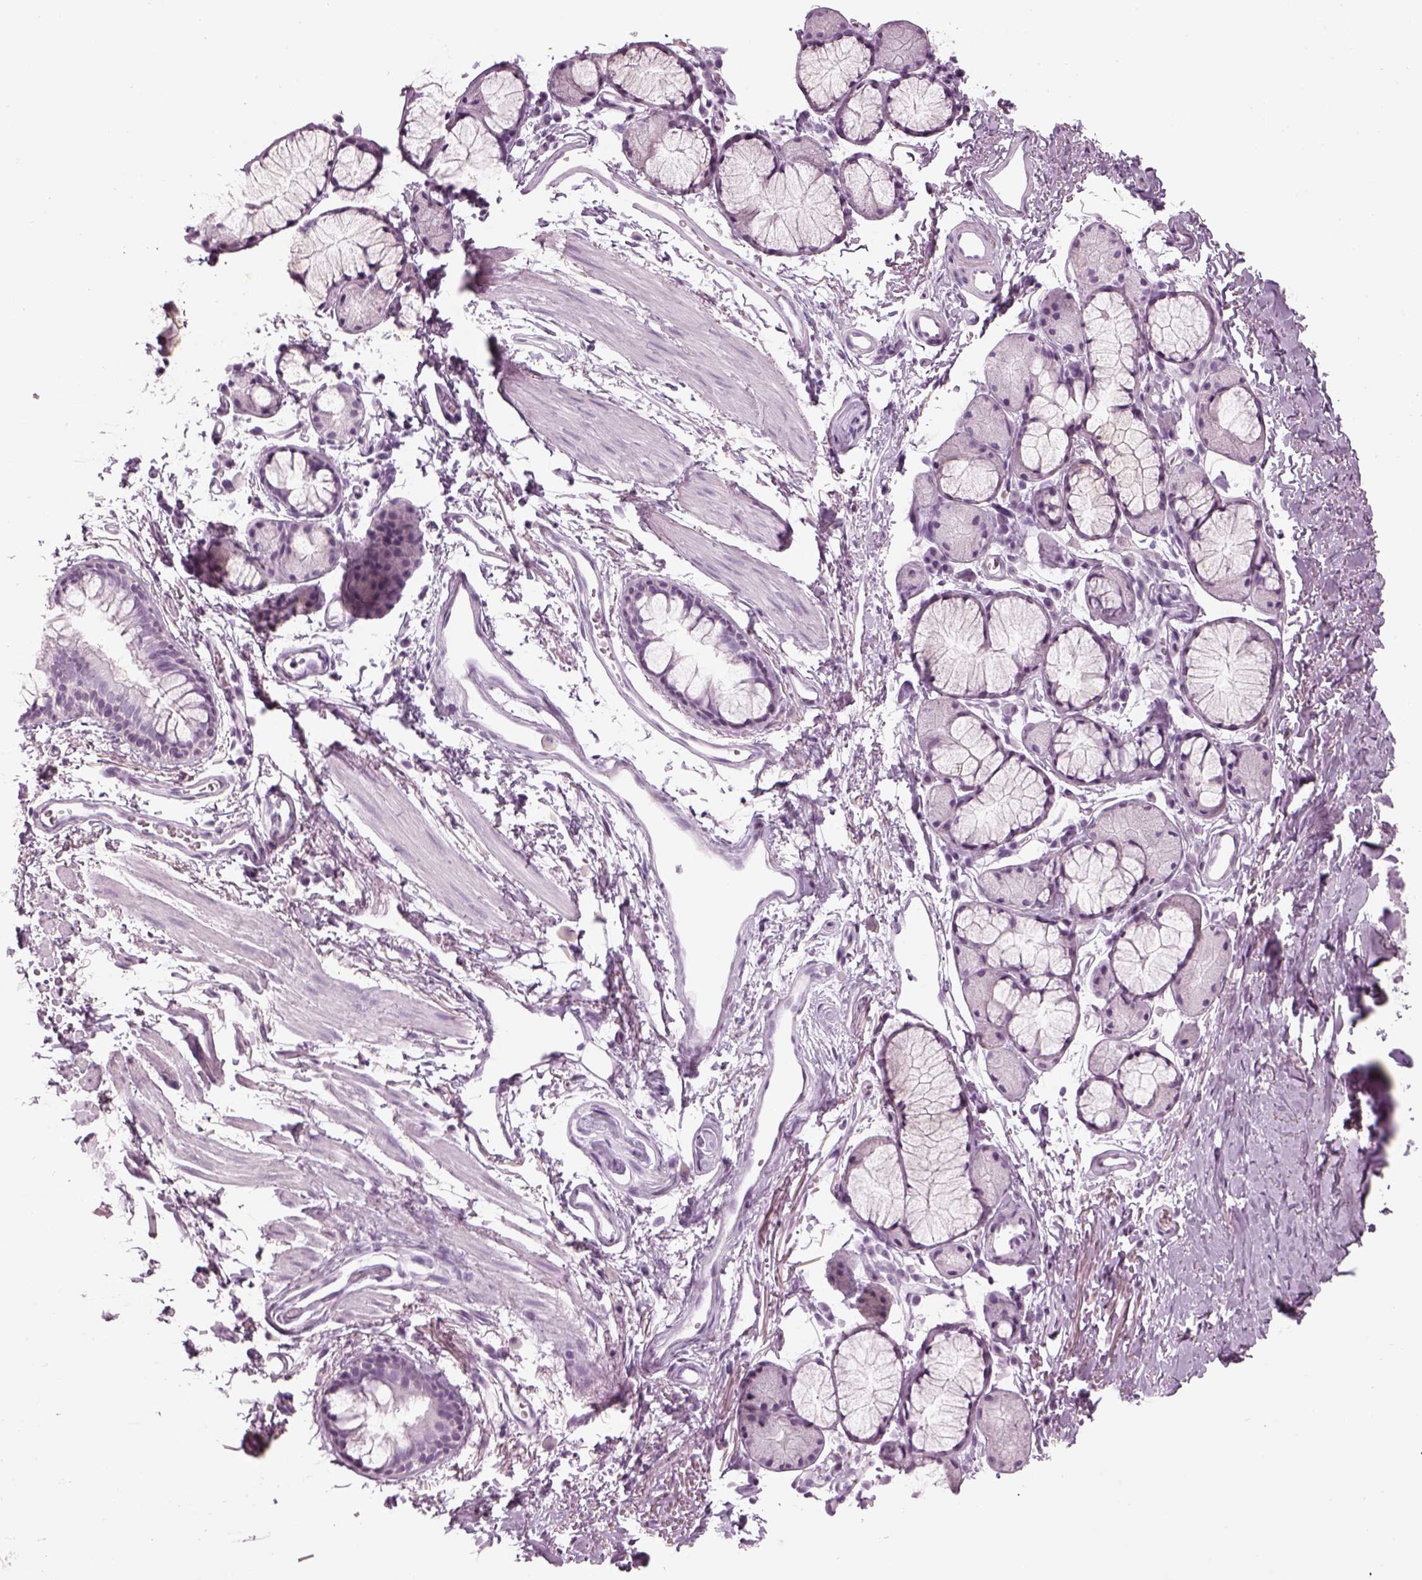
{"staining": {"intensity": "negative", "quantity": "none", "location": "none"}, "tissue": "soft tissue", "cell_type": "Chondrocytes", "image_type": "normal", "snomed": [{"axis": "morphology", "description": "Normal tissue, NOS"}, {"axis": "topography", "description": "Cartilage tissue"}, {"axis": "topography", "description": "Bronchus"}], "caption": "Chondrocytes show no significant expression in unremarkable soft tissue.", "gene": "SAG", "patient": {"sex": "female", "age": 79}}